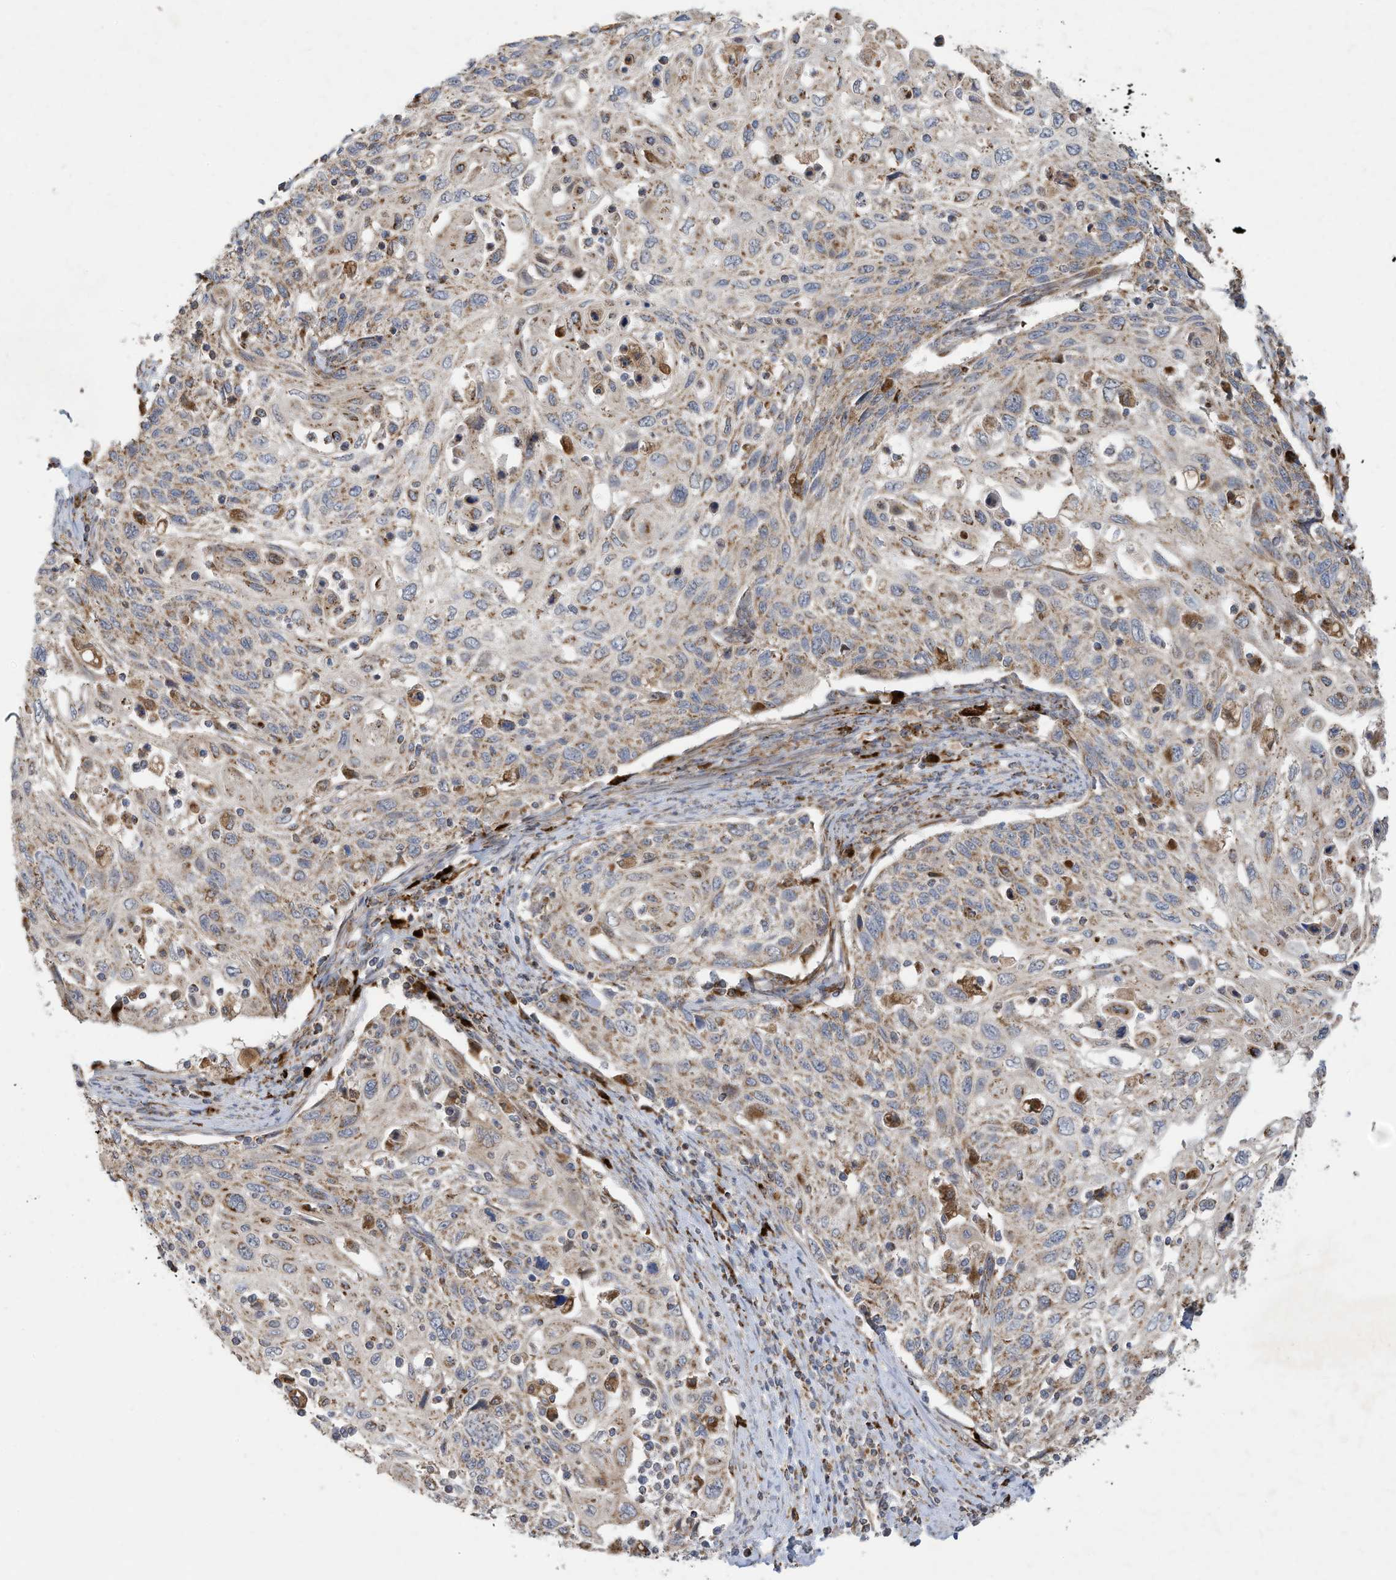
{"staining": {"intensity": "weak", "quantity": ">75%", "location": "cytoplasmic/membranous"}, "tissue": "cervical cancer", "cell_type": "Tumor cells", "image_type": "cancer", "snomed": [{"axis": "morphology", "description": "Squamous cell carcinoma, NOS"}, {"axis": "topography", "description": "Cervix"}], "caption": "Immunohistochemistry (IHC) of cervical squamous cell carcinoma displays low levels of weak cytoplasmic/membranous staining in approximately >75% of tumor cells.", "gene": "C2orf74", "patient": {"sex": "female", "age": 70}}